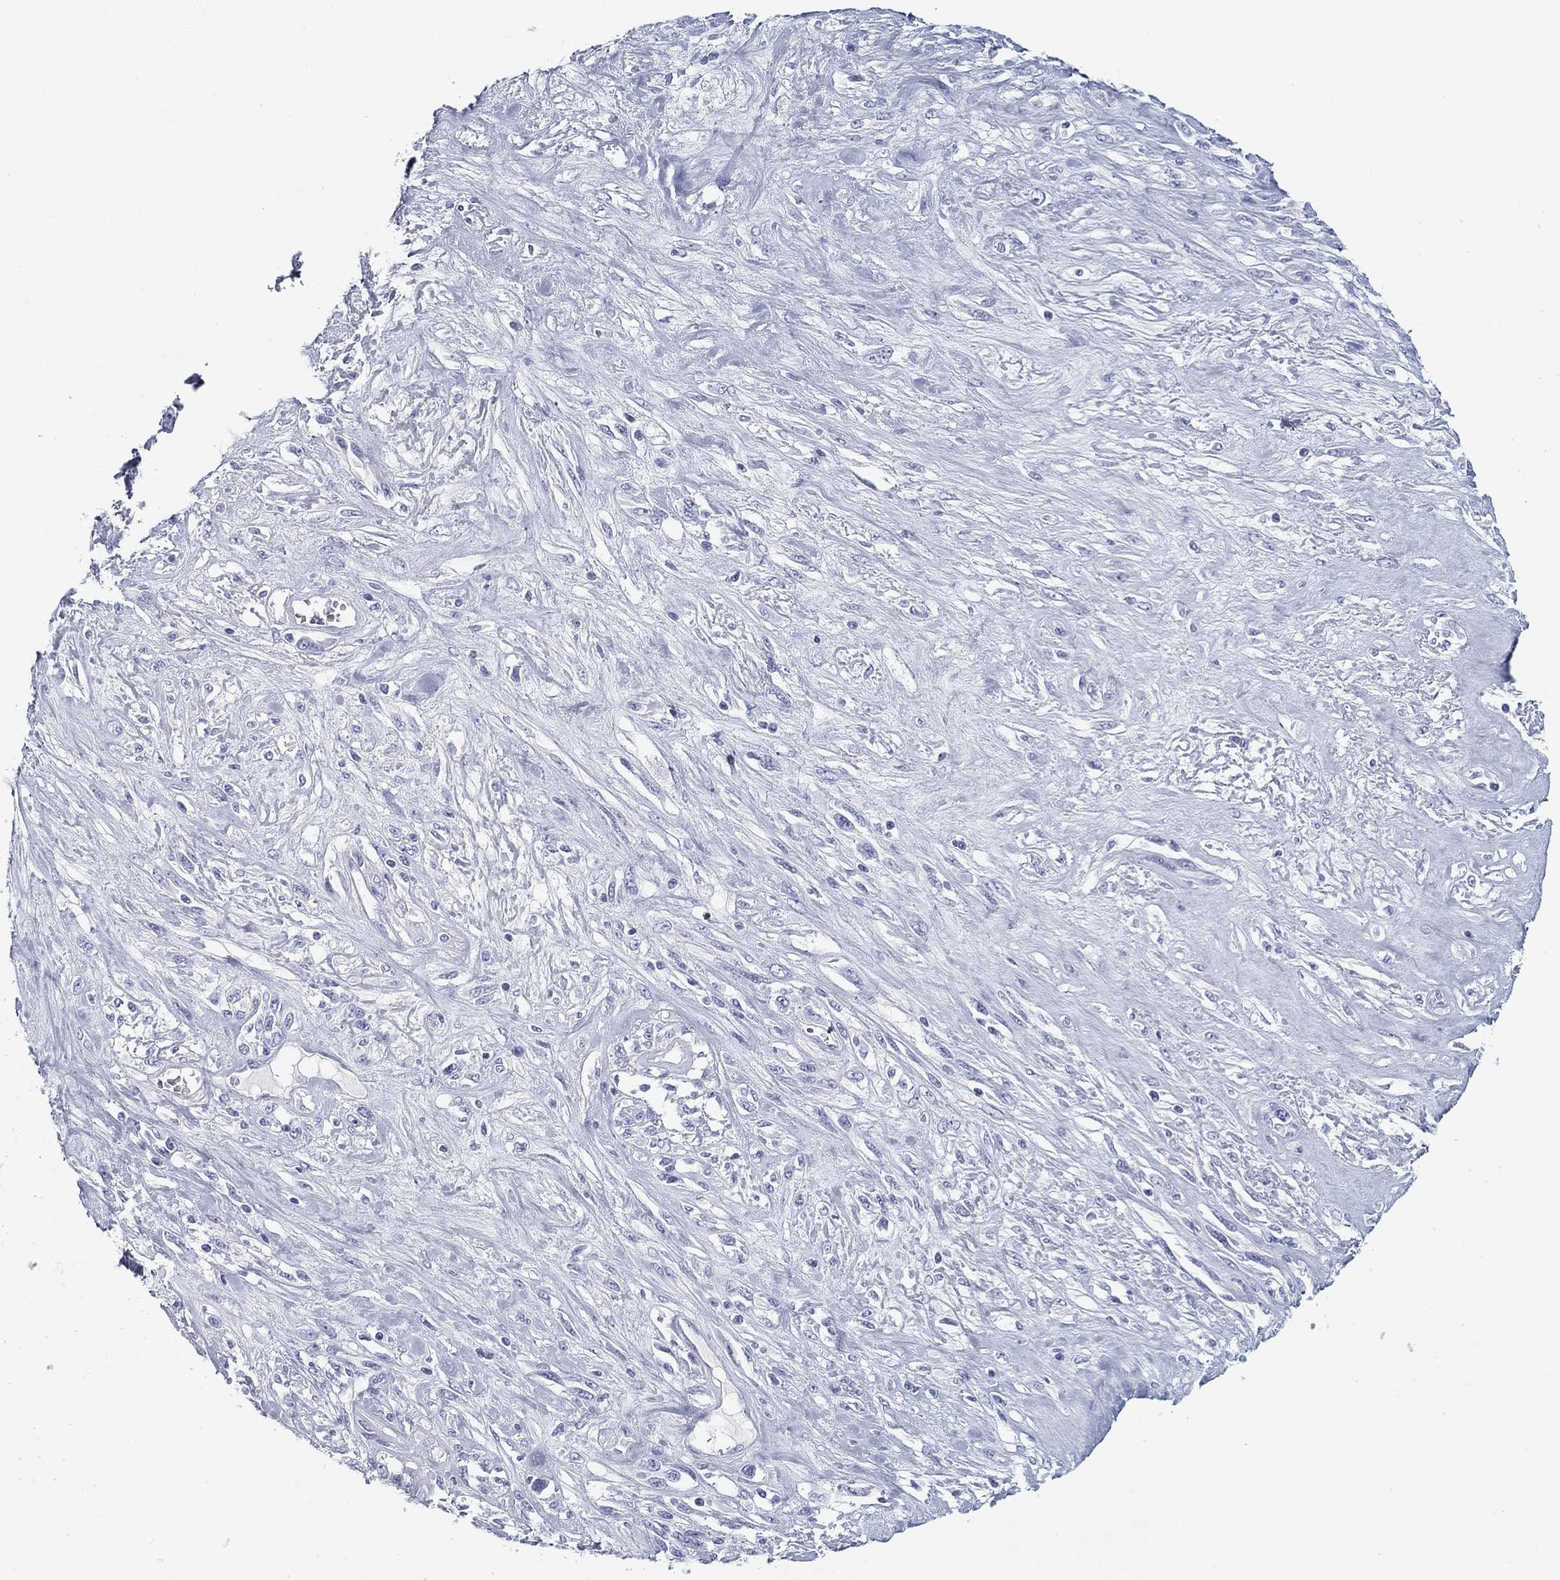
{"staining": {"intensity": "negative", "quantity": "none", "location": "none"}, "tissue": "melanoma", "cell_type": "Tumor cells", "image_type": "cancer", "snomed": [{"axis": "morphology", "description": "Malignant melanoma, NOS"}, {"axis": "topography", "description": "Skin"}], "caption": "A high-resolution histopathology image shows immunohistochemistry staining of malignant melanoma, which displays no significant staining in tumor cells.", "gene": "CD79B", "patient": {"sex": "female", "age": 91}}